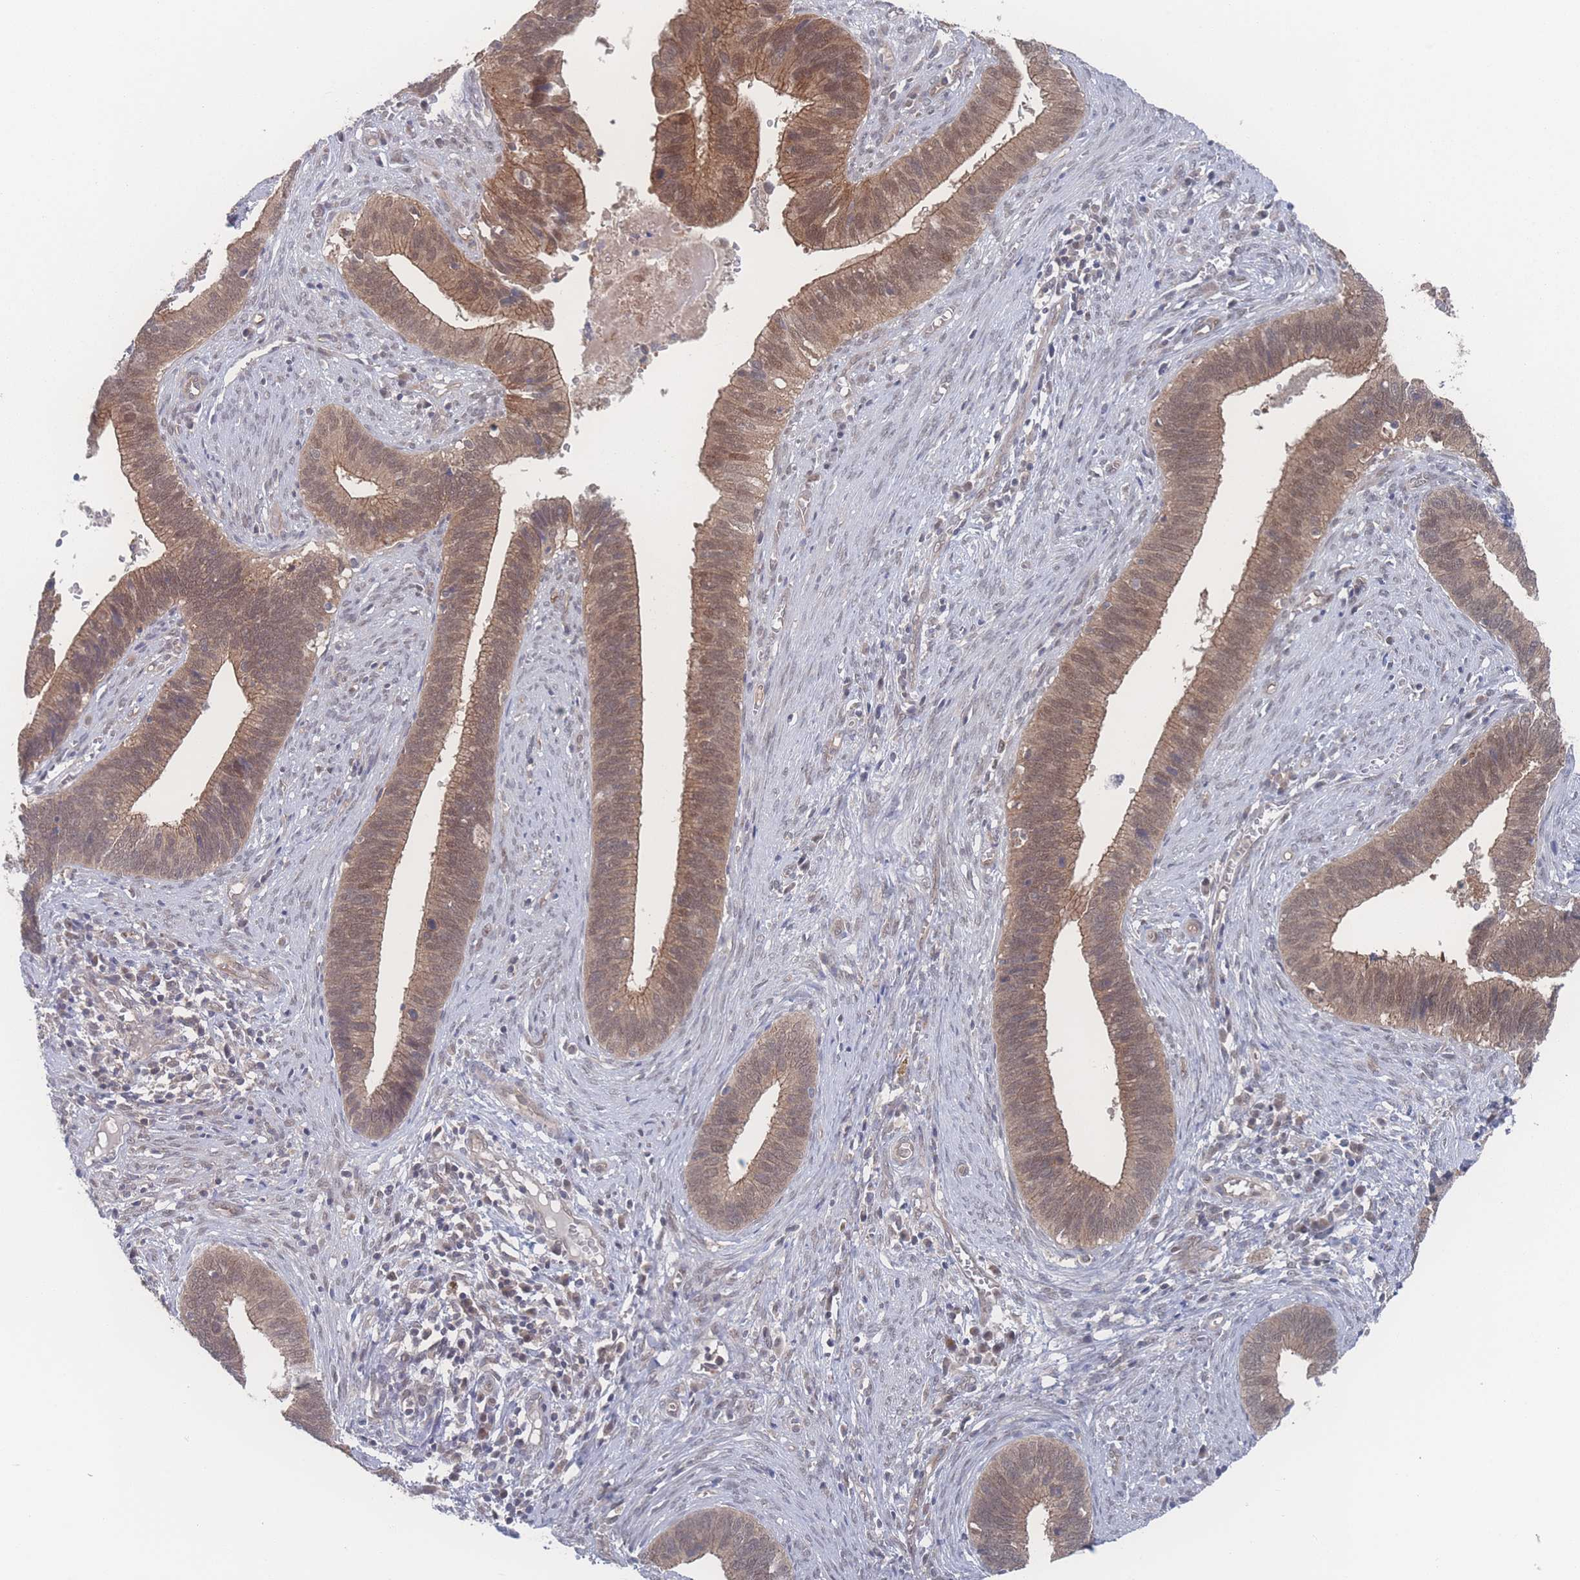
{"staining": {"intensity": "moderate", "quantity": ">75%", "location": "cytoplasmic/membranous,nuclear"}, "tissue": "cervical cancer", "cell_type": "Tumor cells", "image_type": "cancer", "snomed": [{"axis": "morphology", "description": "Adenocarcinoma, NOS"}, {"axis": "topography", "description": "Cervix"}], "caption": "A brown stain labels moderate cytoplasmic/membranous and nuclear positivity of a protein in human cervical cancer tumor cells.", "gene": "NBEAL1", "patient": {"sex": "female", "age": 42}}